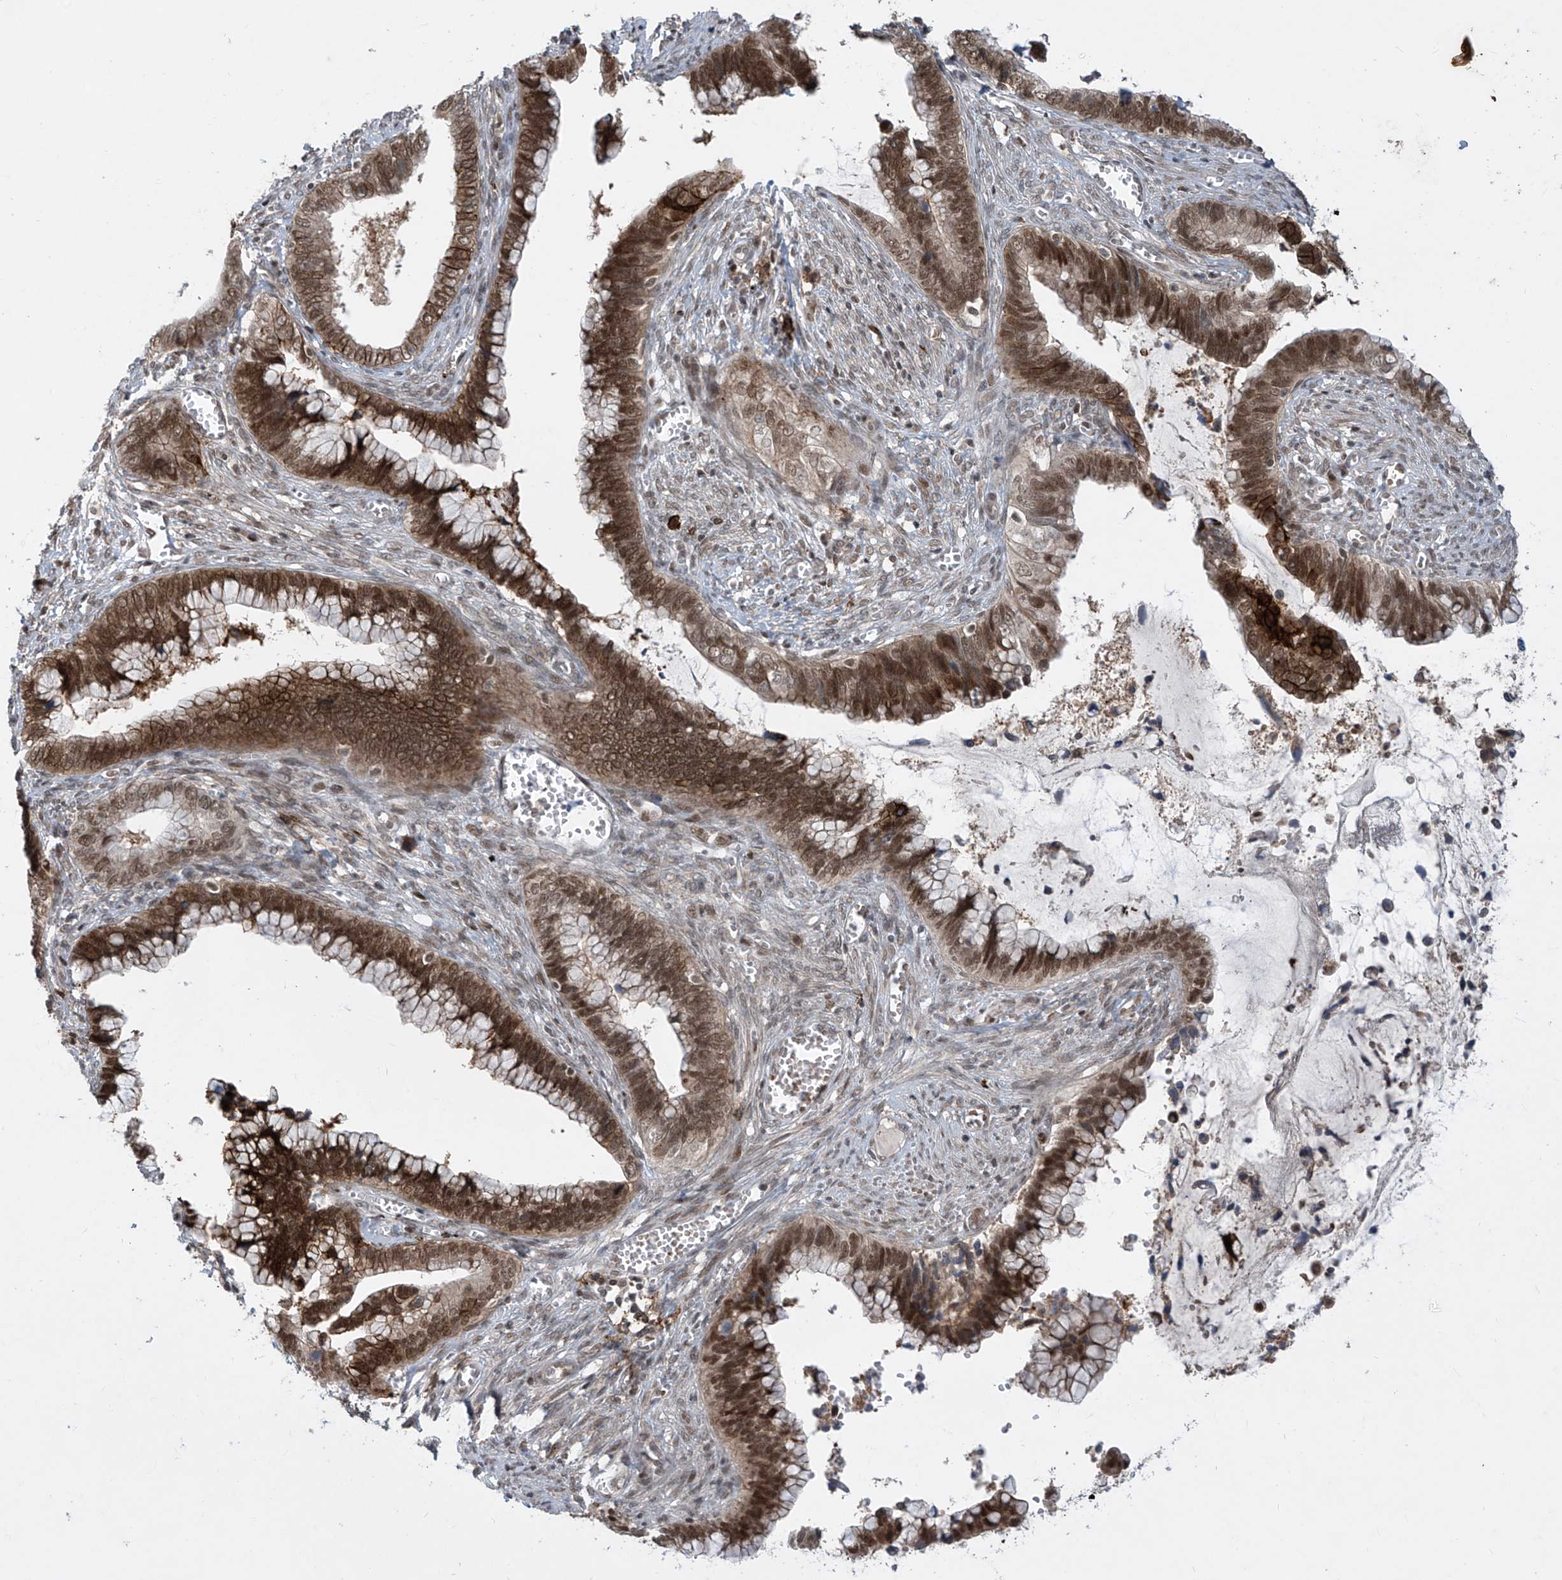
{"staining": {"intensity": "strong", "quantity": ">75%", "location": "cytoplasmic/membranous,nuclear"}, "tissue": "cervical cancer", "cell_type": "Tumor cells", "image_type": "cancer", "snomed": [{"axis": "morphology", "description": "Adenocarcinoma, NOS"}, {"axis": "topography", "description": "Cervix"}], "caption": "High-power microscopy captured an immunohistochemistry (IHC) image of cervical cancer (adenocarcinoma), revealing strong cytoplasmic/membranous and nuclear expression in approximately >75% of tumor cells.", "gene": "LAGE3", "patient": {"sex": "female", "age": 44}}